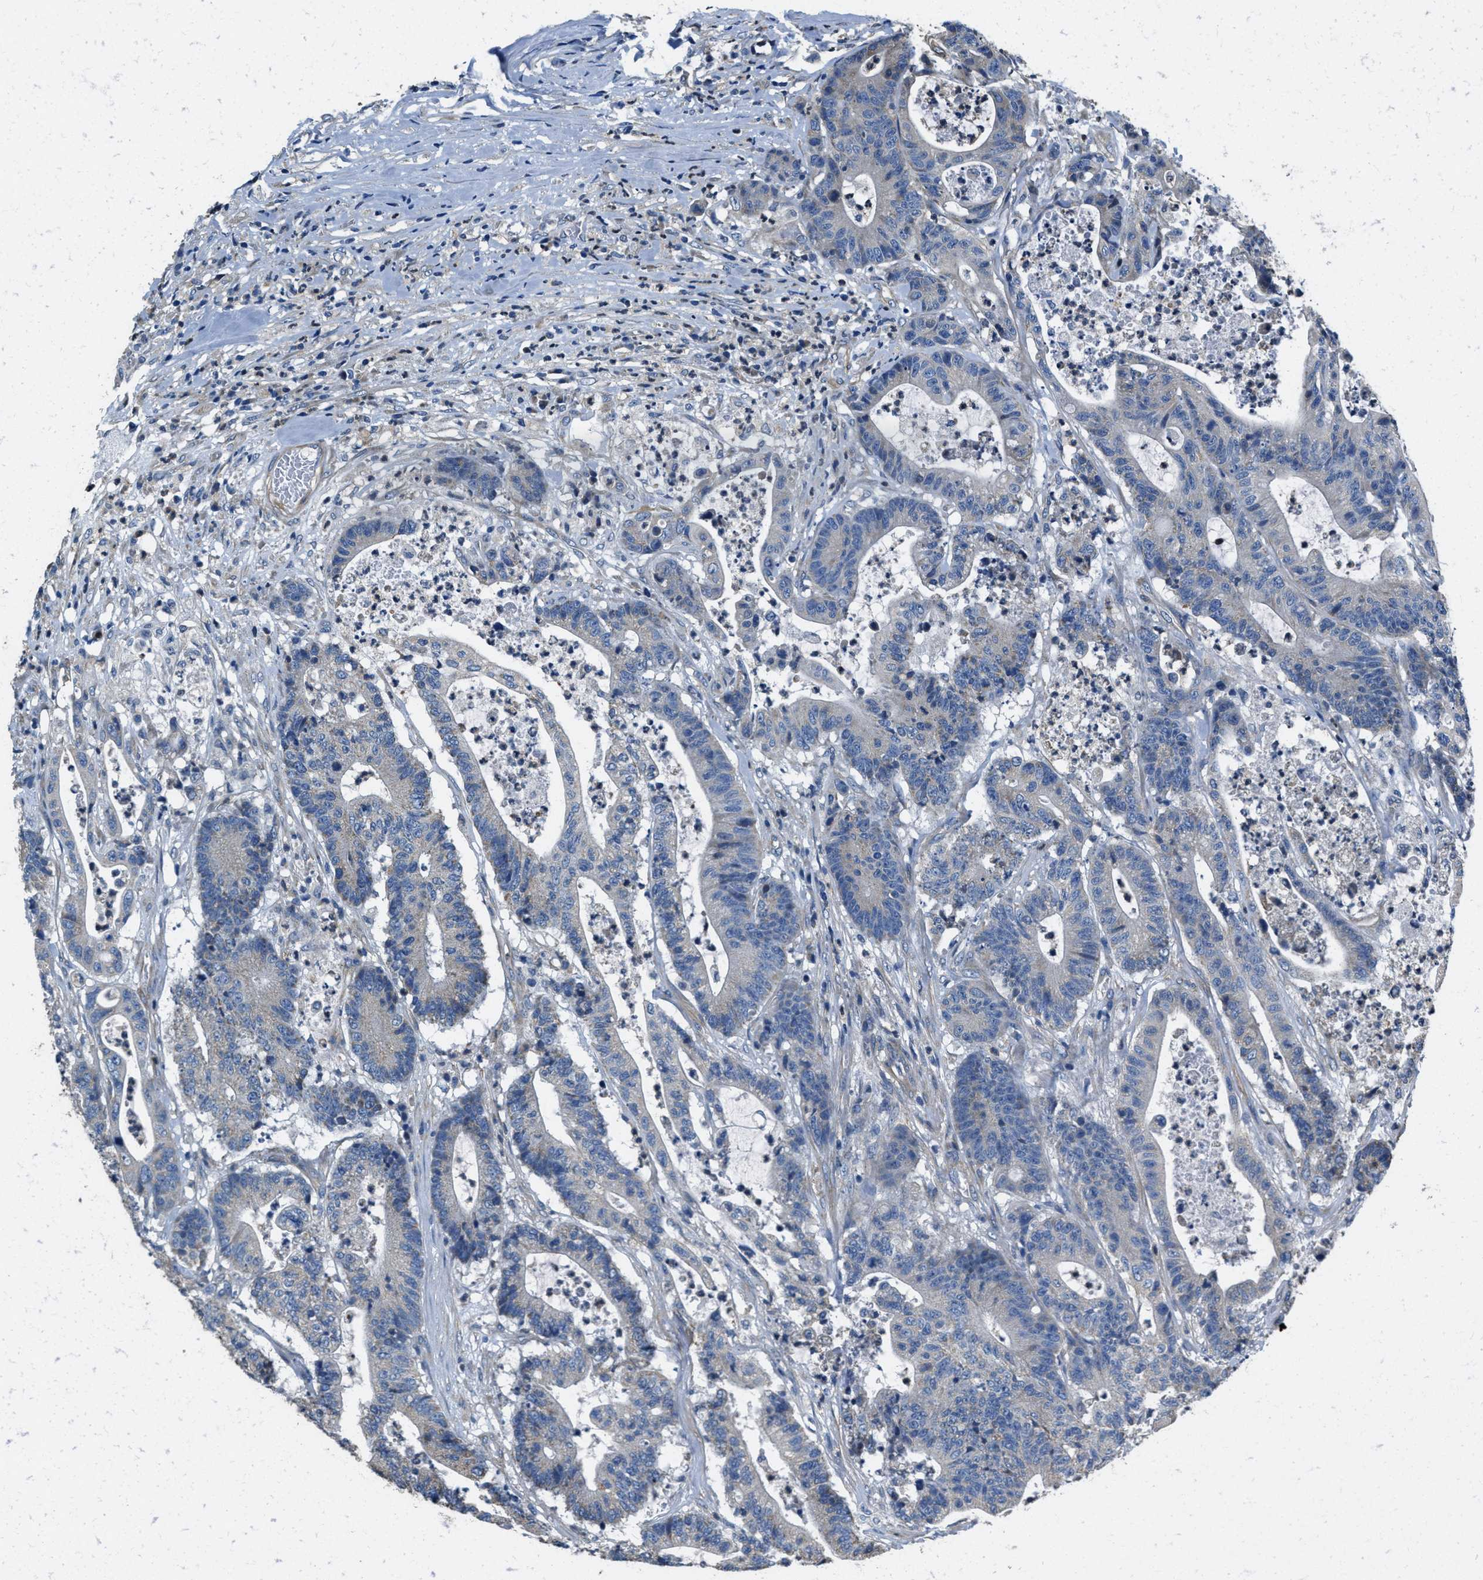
{"staining": {"intensity": "weak", "quantity": "<25%", "location": "cytoplasmic/membranous"}, "tissue": "colorectal cancer", "cell_type": "Tumor cells", "image_type": "cancer", "snomed": [{"axis": "morphology", "description": "Adenocarcinoma, NOS"}, {"axis": "topography", "description": "Colon"}], "caption": "Protein analysis of adenocarcinoma (colorectal) reveals no significant expression in tumor cells. (IHC, brightfield microscopy, high magnification).", "gene": "TOMM70", "patient": {"sex": "female", "age": 84}}